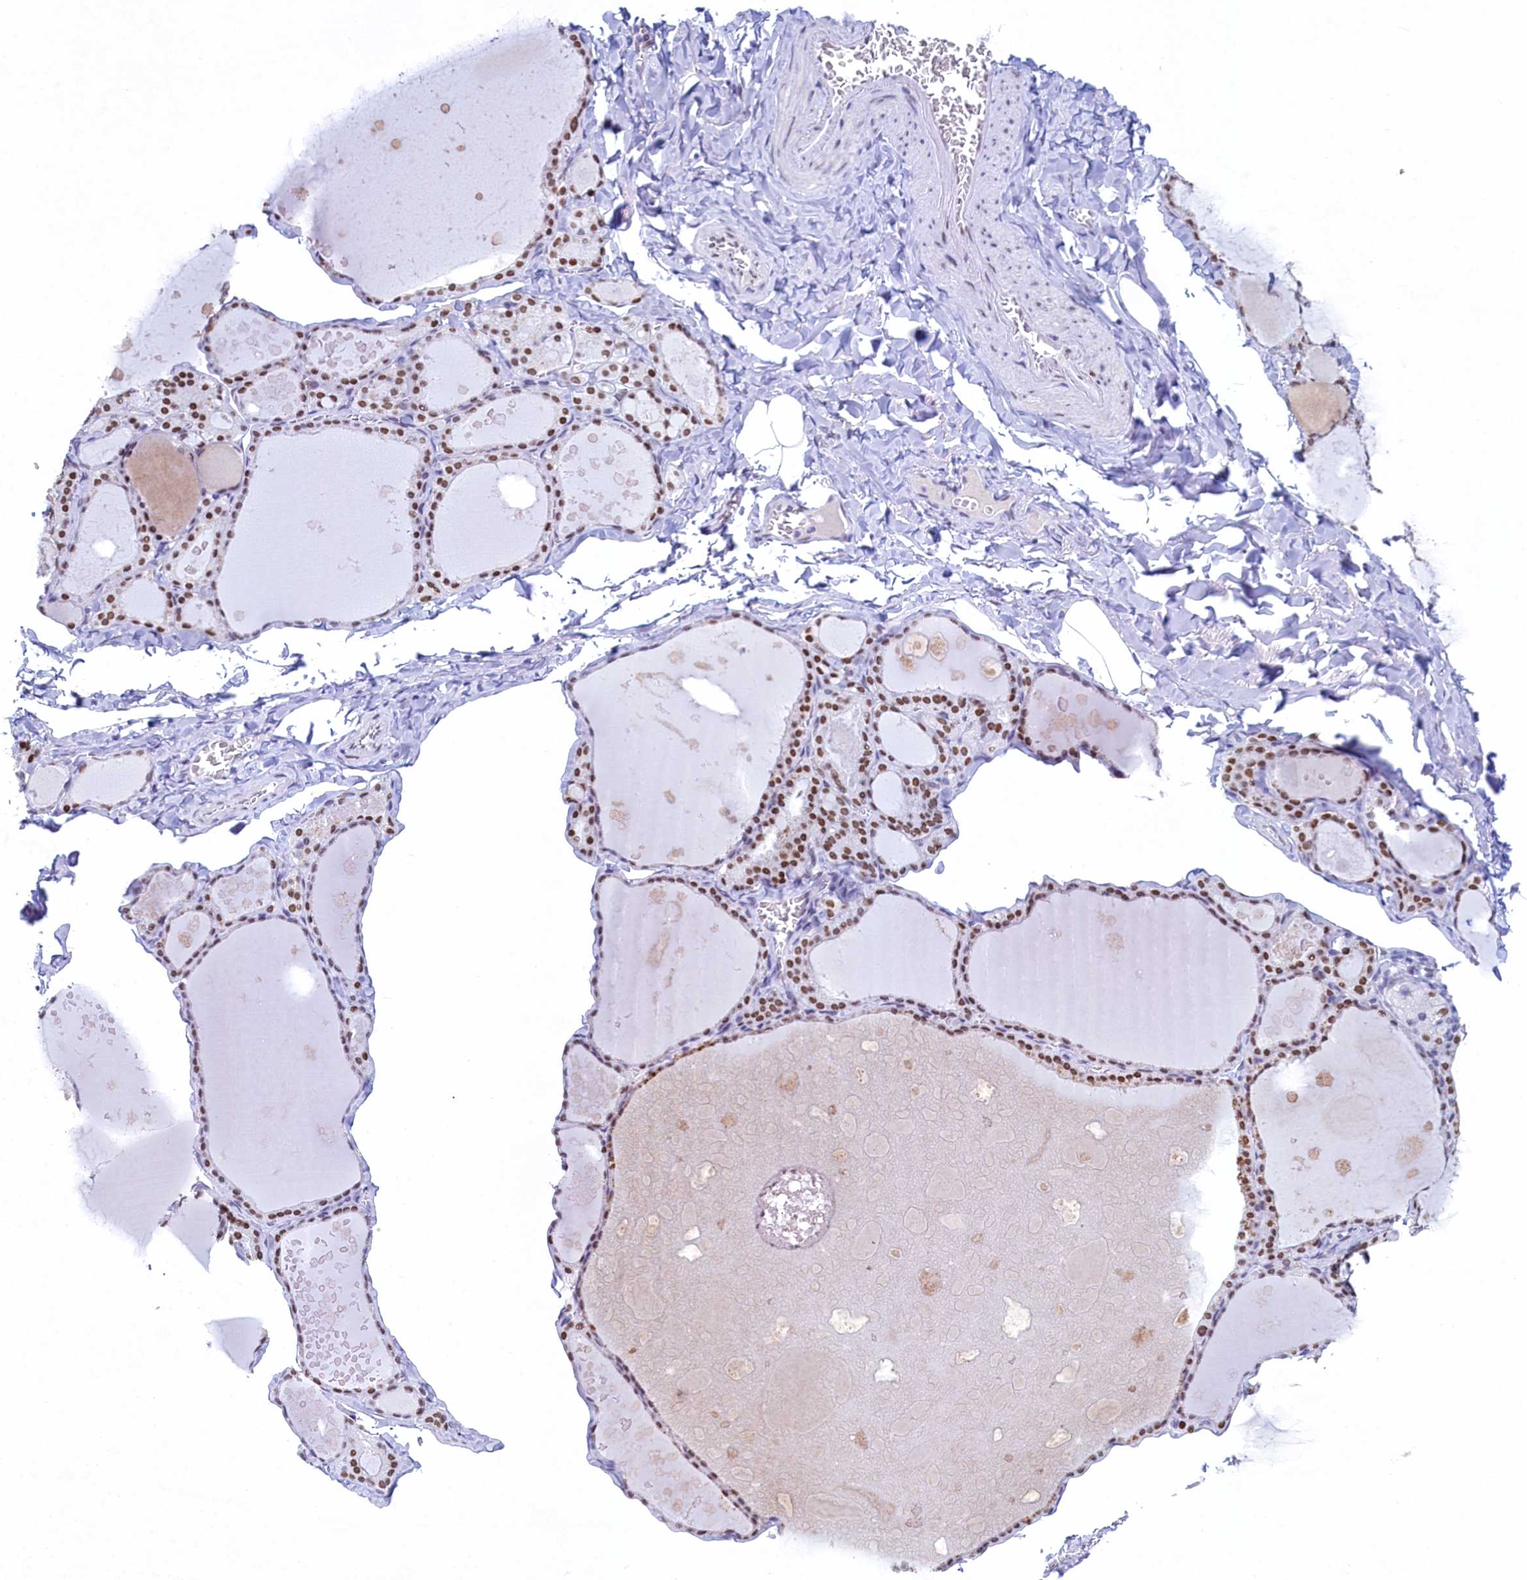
{"staining": {"intensity": "moderate", "quantity": ">75%", "location": "nuclear"}, "tissue": "thyroid gland", "cell_type": "Glandular cells", "image_type": "normal", "snomed": [{"axis": "morphology", "description": "Normal tissue, NOS"}, {"axis": "topography", "description": "Thyroid gland"}], "caption": "Human thyroid gland stained with a brown dye reveals moderate nuclear positive staining in approximately >75% of glandular cells.", "gene": "SUGP2", "patient": {"sex": "male", "age": 56}}